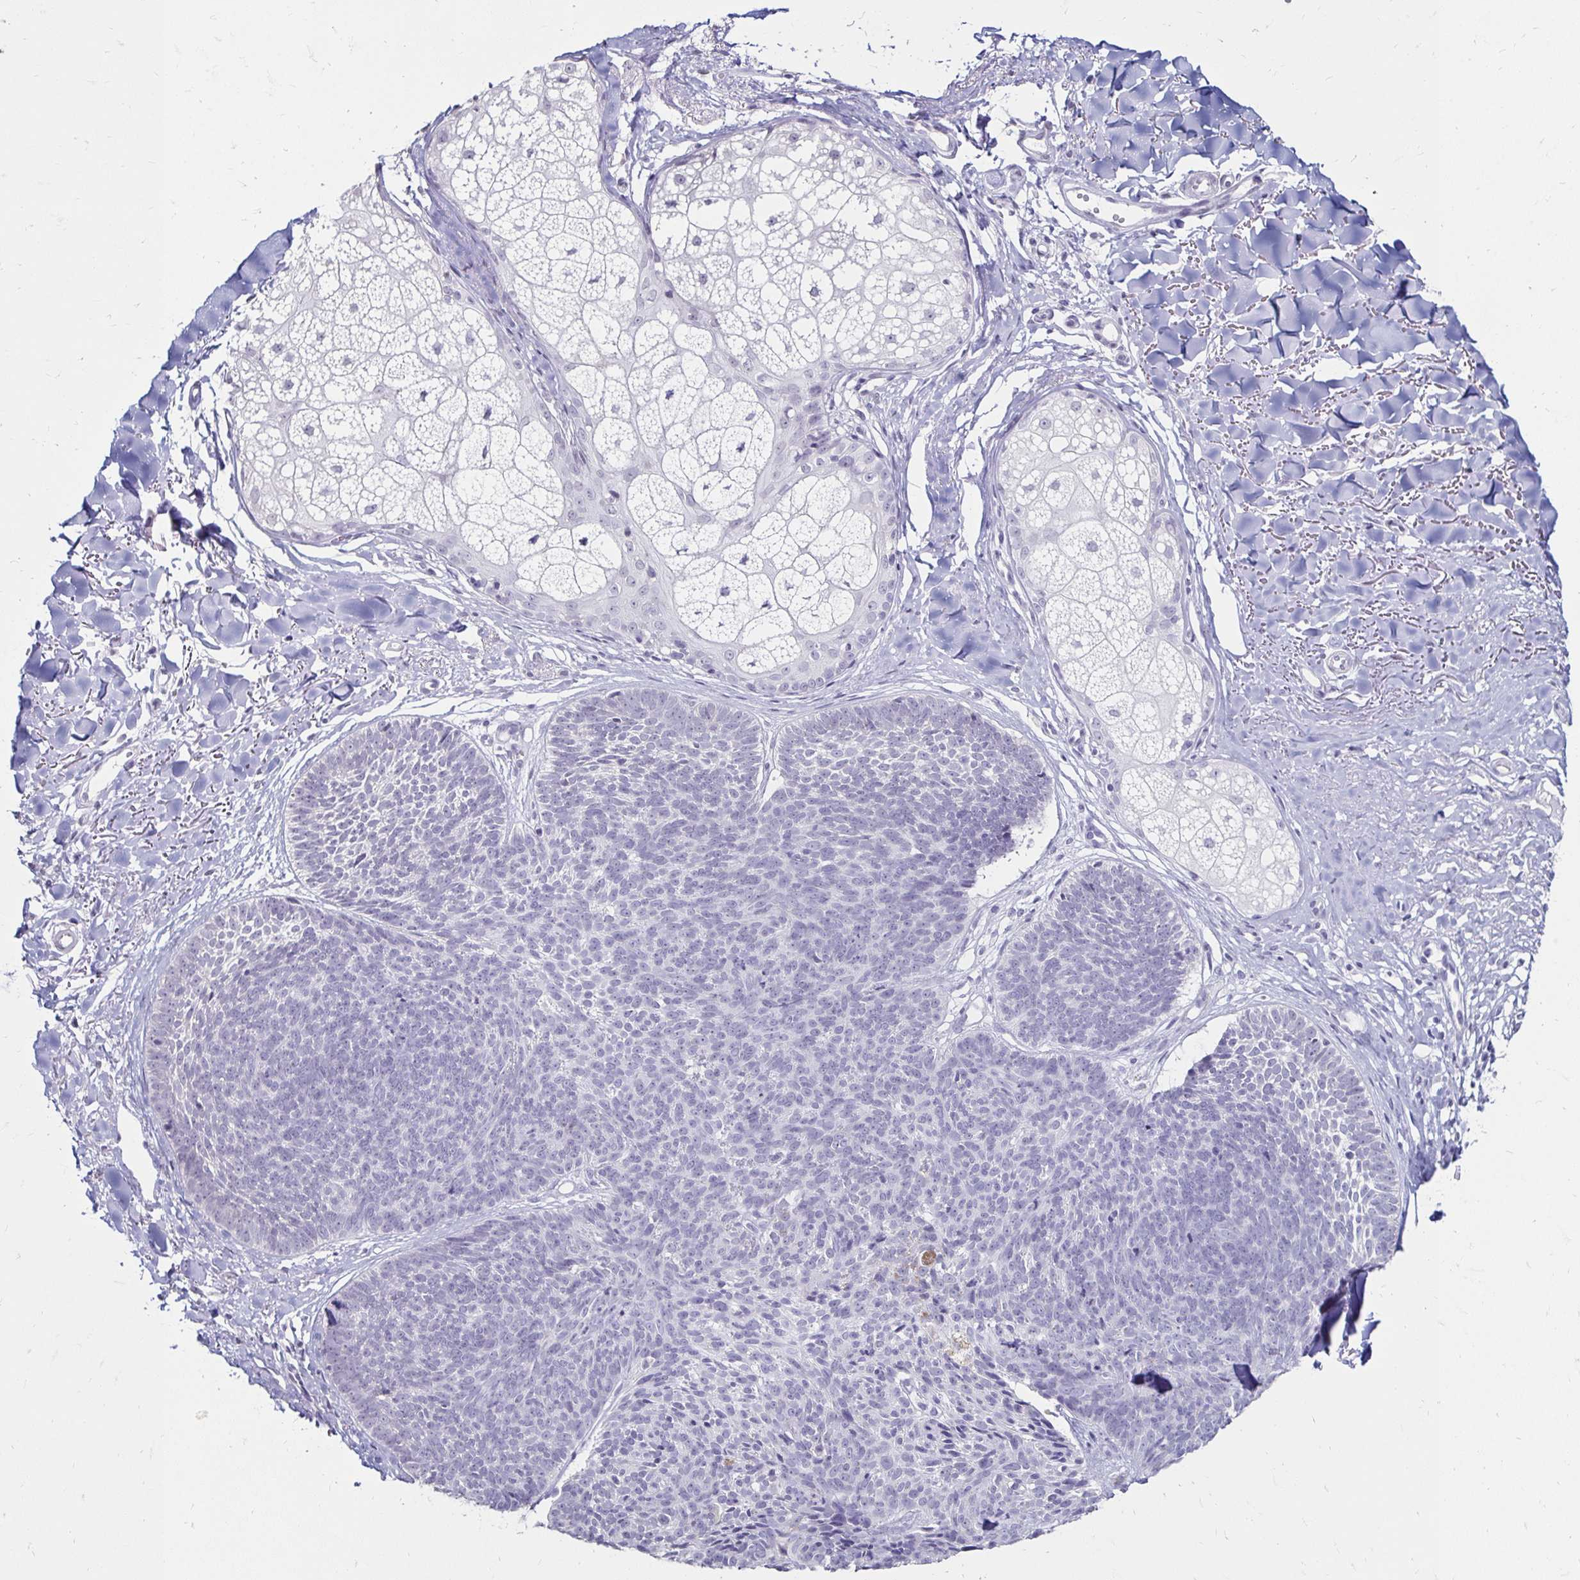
{"staining": {"intensity": "negative", "quantity": "none", "location": "none"}, "tissue": "skin cancer", "cell_type": "Tumor cells", "image_type": "cancer", "snomed": [{"axis": "morphology", "description": "Basal cell carcinoma"}, {"axis": "topography", "description": "Skin"}, {"axis": "topography", "description": "Skin of neck"}, {"axis": "topography", "description": "Skin of shoulder"}, {"axis": "topography", "description": "Skin of back"}], "caption": "A histopathology image of skin cancer stained for a protein reveals no brown staining in tumor cells.", "gene": "TOMM34", "patient": {"sex": "male", "age": 80}}